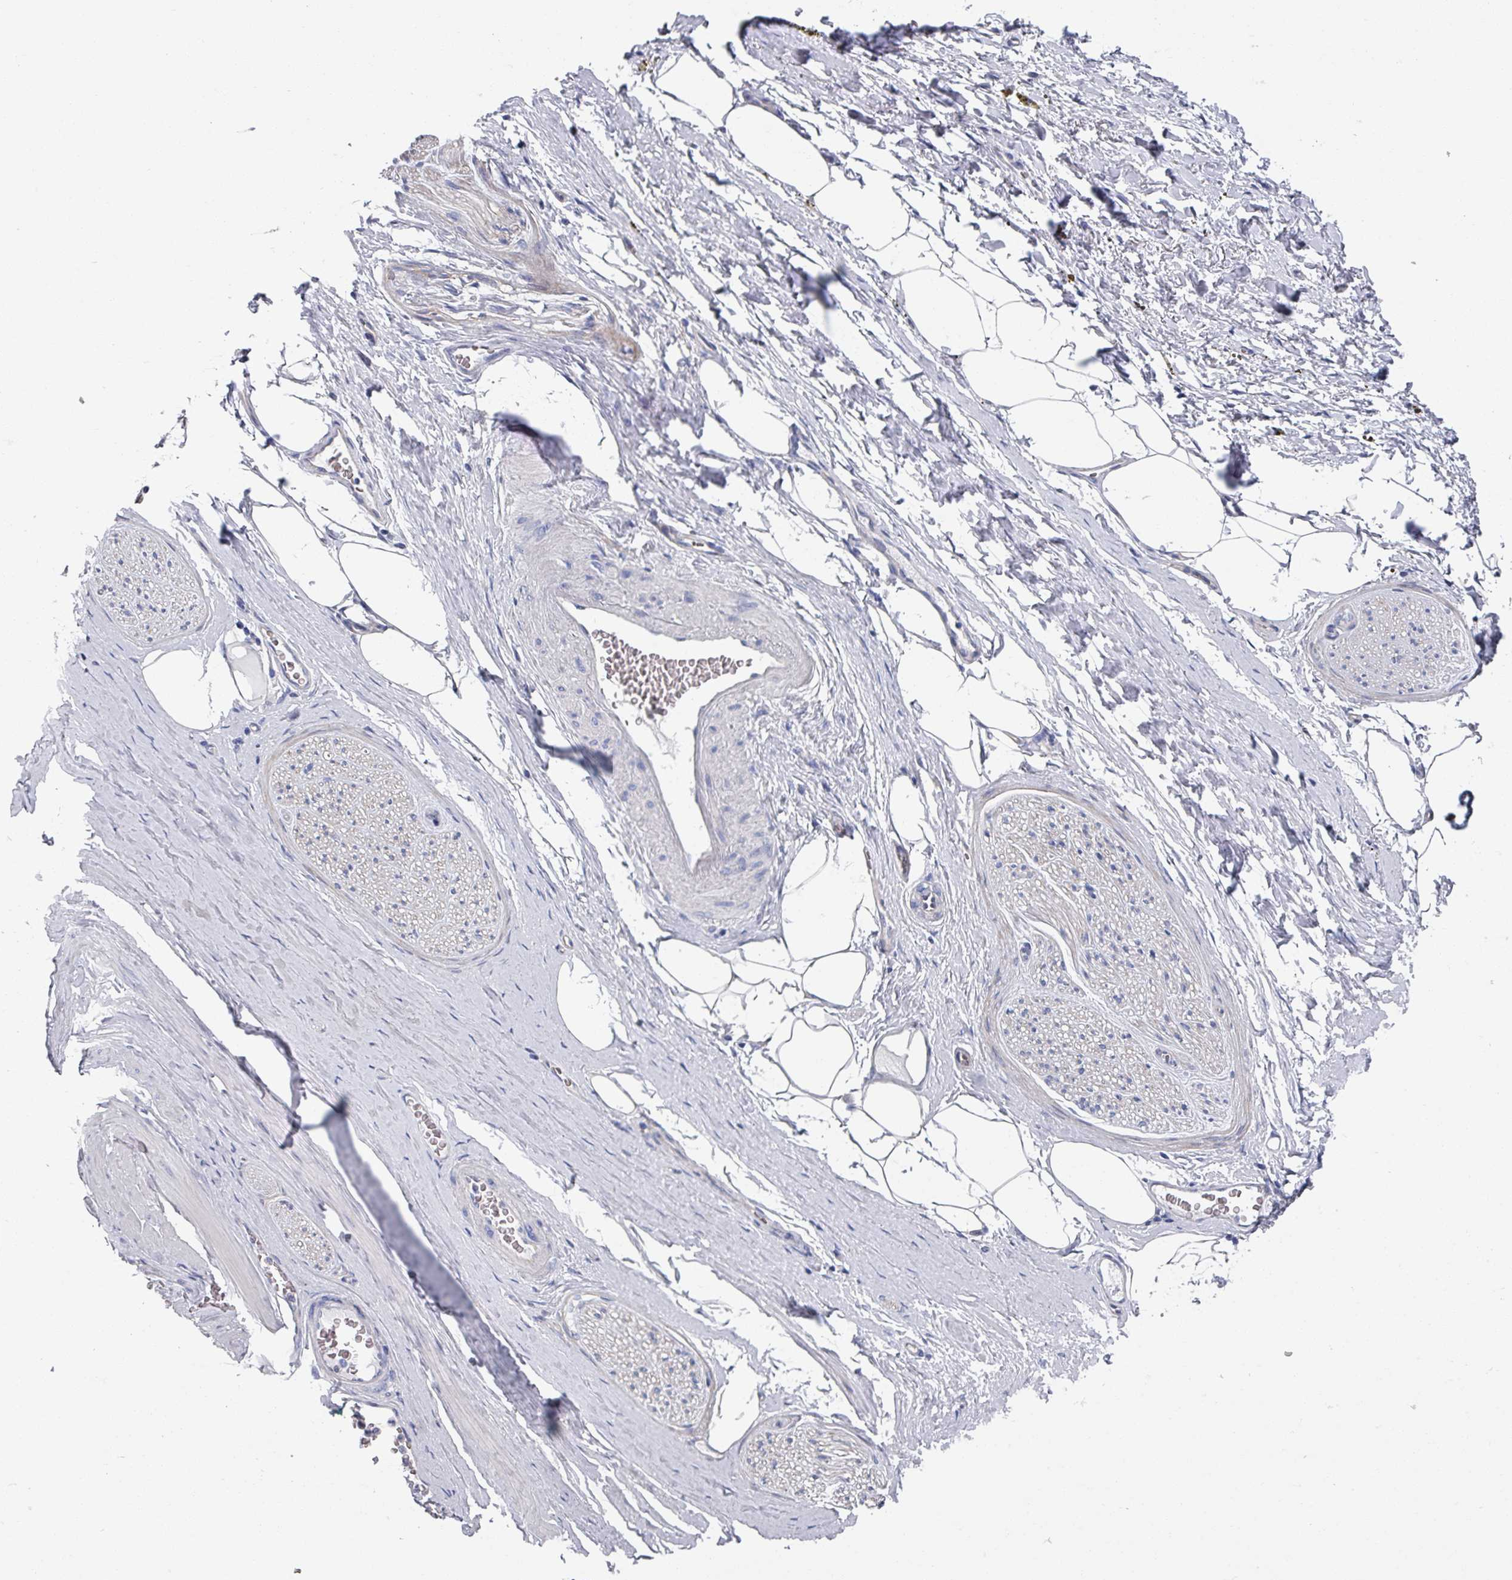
{"staining": {"intensity": "negative", "quantity": "none", "location": "none"}, "tissue": "adipose tissue", "cell_type": "Adipocytes", "image_type": "normal", "snomed": [{"axis": "morphology", "description": "Normal tissue, NOS"}, {"axis": "morphology", "description": "Adenocarcinoma, High grade"}, {"axis": "topography", "description": "Prostate"}, {"axis": "topography", "description": "Peripheral nerve tissue"}], "caption": "DAB (3,3'-diaminobenzidine) immunohistochemical staining of benign human adipose tissue shows no significant positivity in adipocytes.", "gene": "EFL1", "patient": {"sex": "male", "age": 68}}